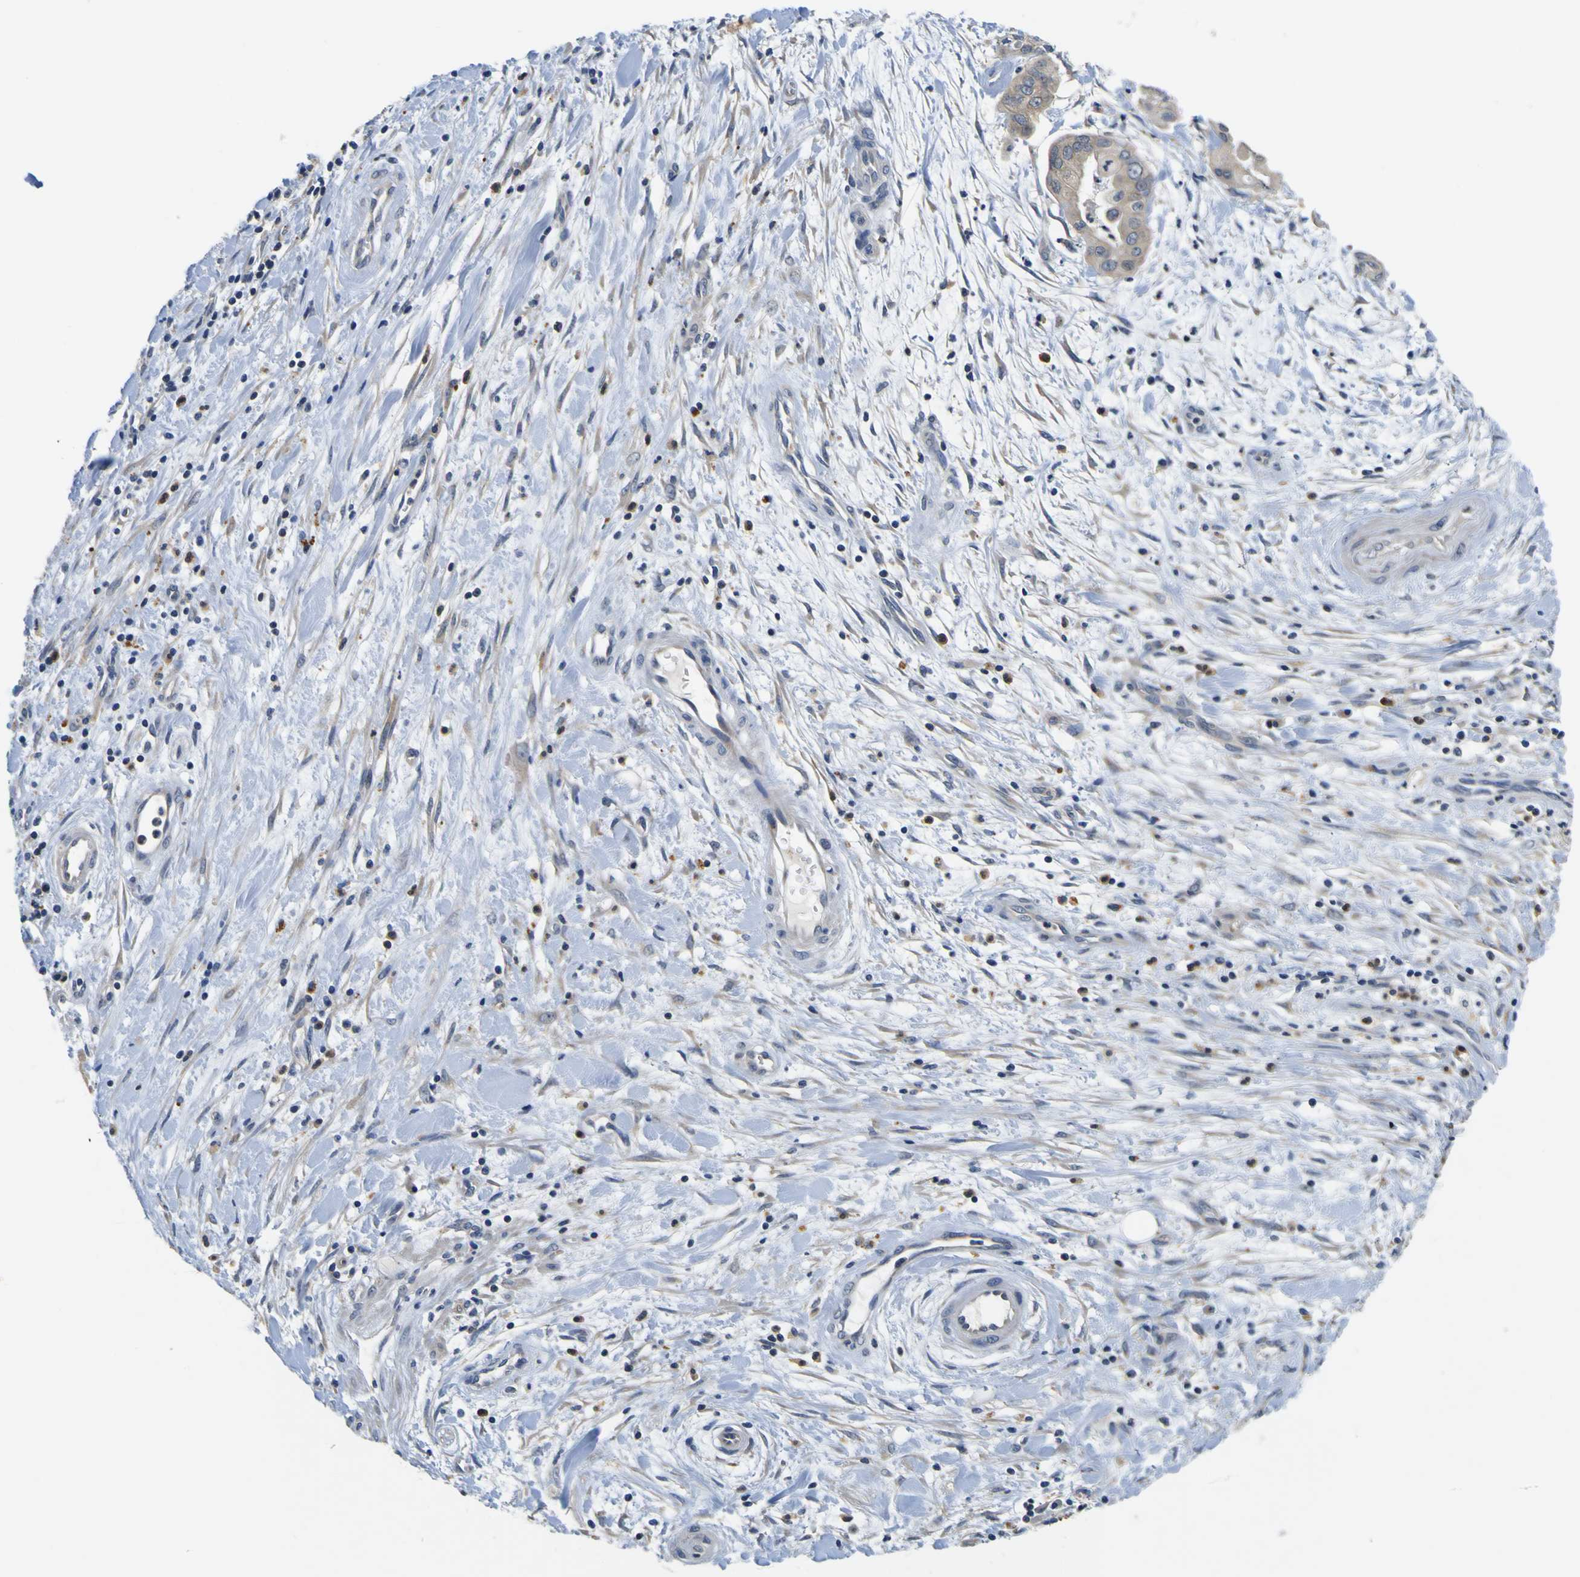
{"staining": {"intensity": "weak", "quantity": ">75%", "location": "cytoplasmic/membranous"}, "tissue": "pancreatic cancer", "cell_type": "Tumor cells", "image_type": "cancer", "snomed": [{"axis": "morphology", "description": "Adenocarcinoma, NOS"}, {"axis": "topography", "description": "Pancreas"}], "caption": "Pancreatic cancer stained with a brown dye reveals weak cytoplasmic/membranous positive expression in about >75% of tumor cells.", "gene": "TNIK", "patient": {"sex": "female", "age": 75}}